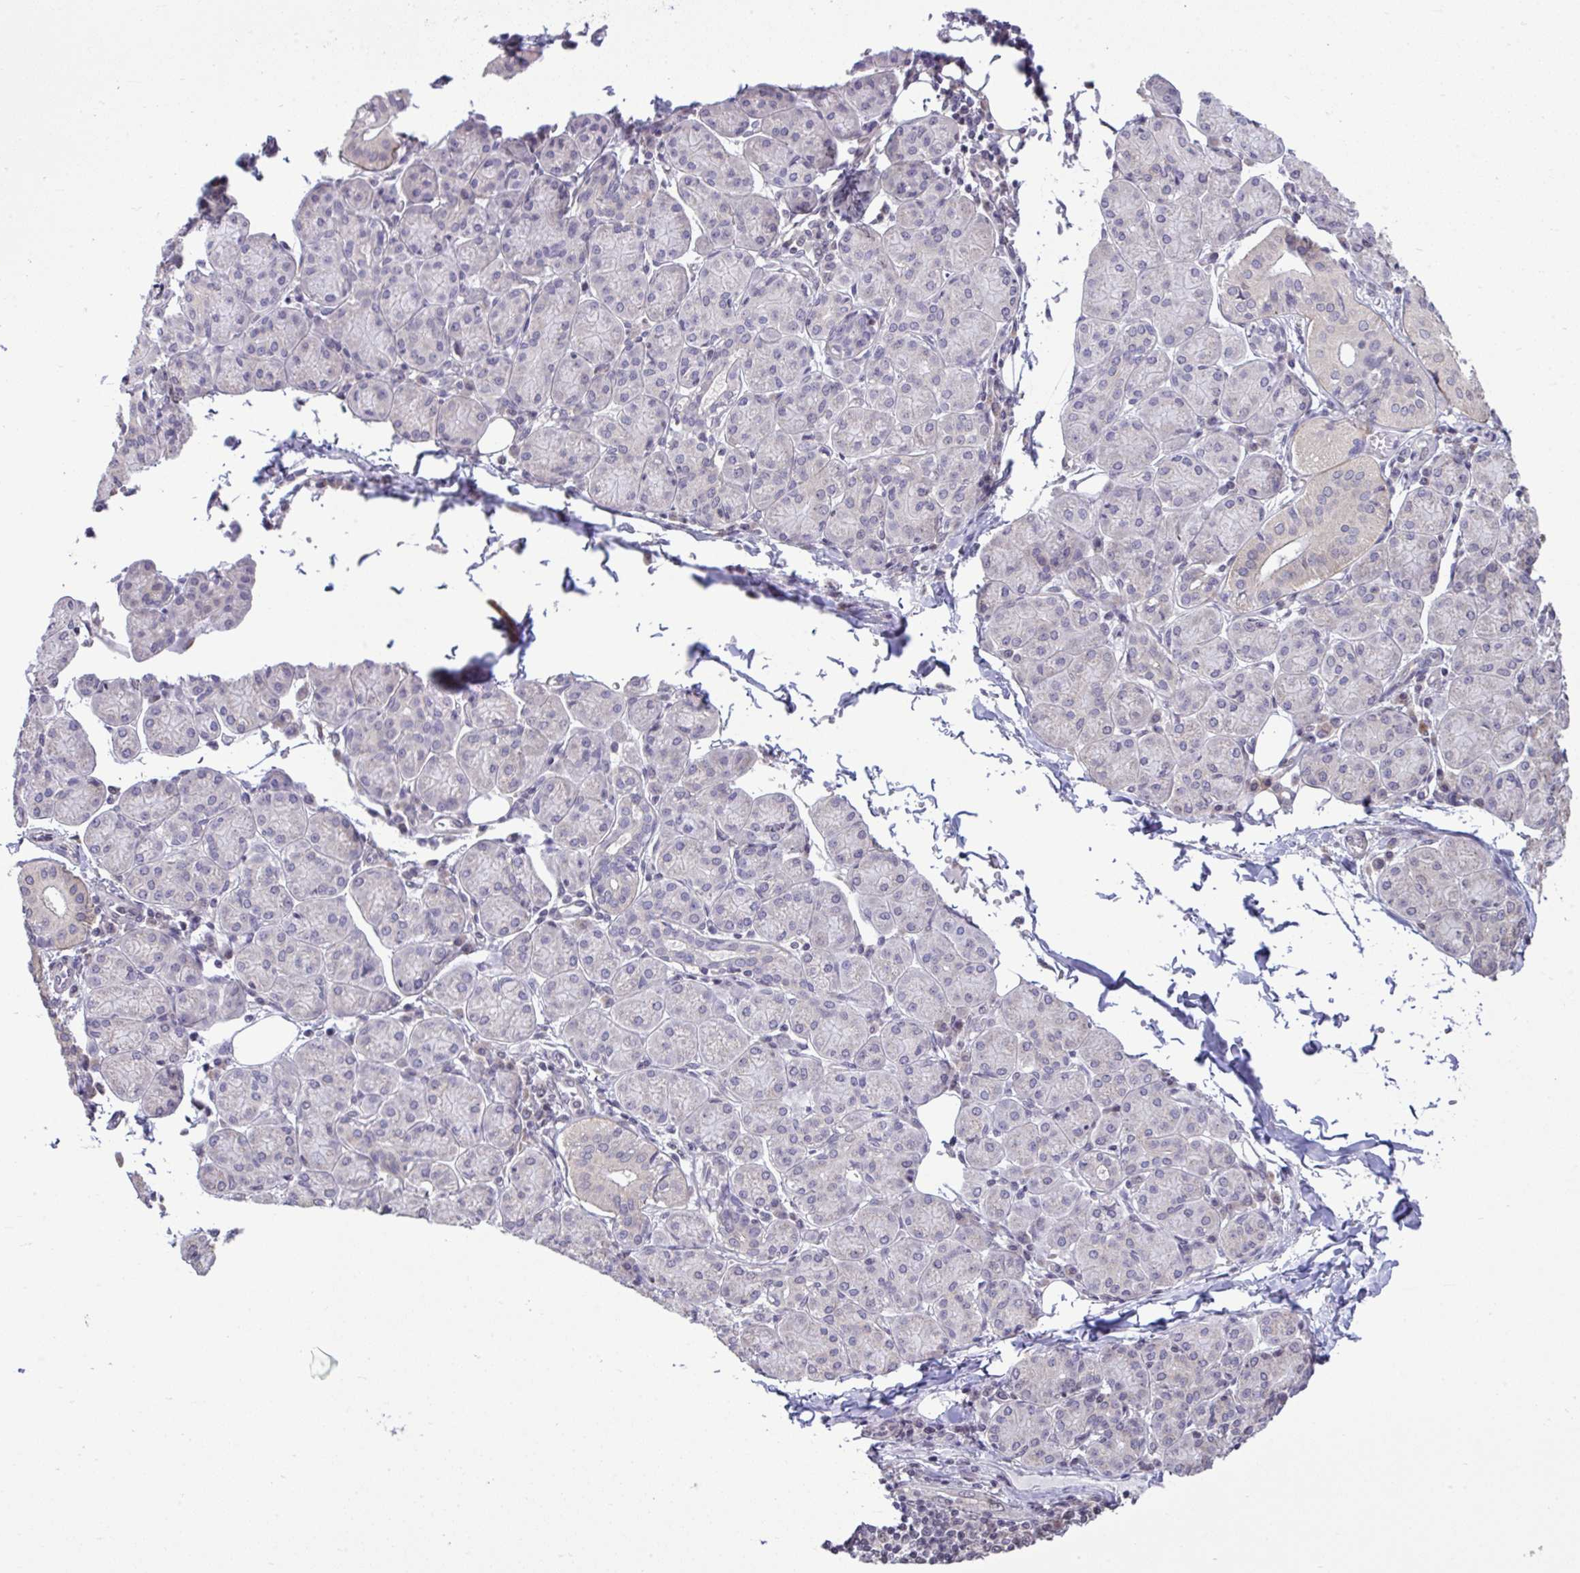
{"staining": {"intensity": "negative", "quantity": "none", "location": "none"}, "tissue": "salivary gland", "cell_type": "Glandular cells", "image_type": "normal", "snomed": [{"axis": "morphology", "description": "Normal tissue, NOS"}, {"axis": "morphology", "description": "Inflammation, NOS"}, {"axis": "topography", "description": "Lymph node"}, {"axis": "topography", "description": "Salivary gland"}], "caption": "A high-resolution micrograph shows immunohistochemistry staining of benign salivary gland, which reveals no significant expression in glandular cells. (Immunohistochemistry, brightfield microscopy, high magnification).", "gene": "CYP20A1", "patient": {"sex": "male", "age": 3}}